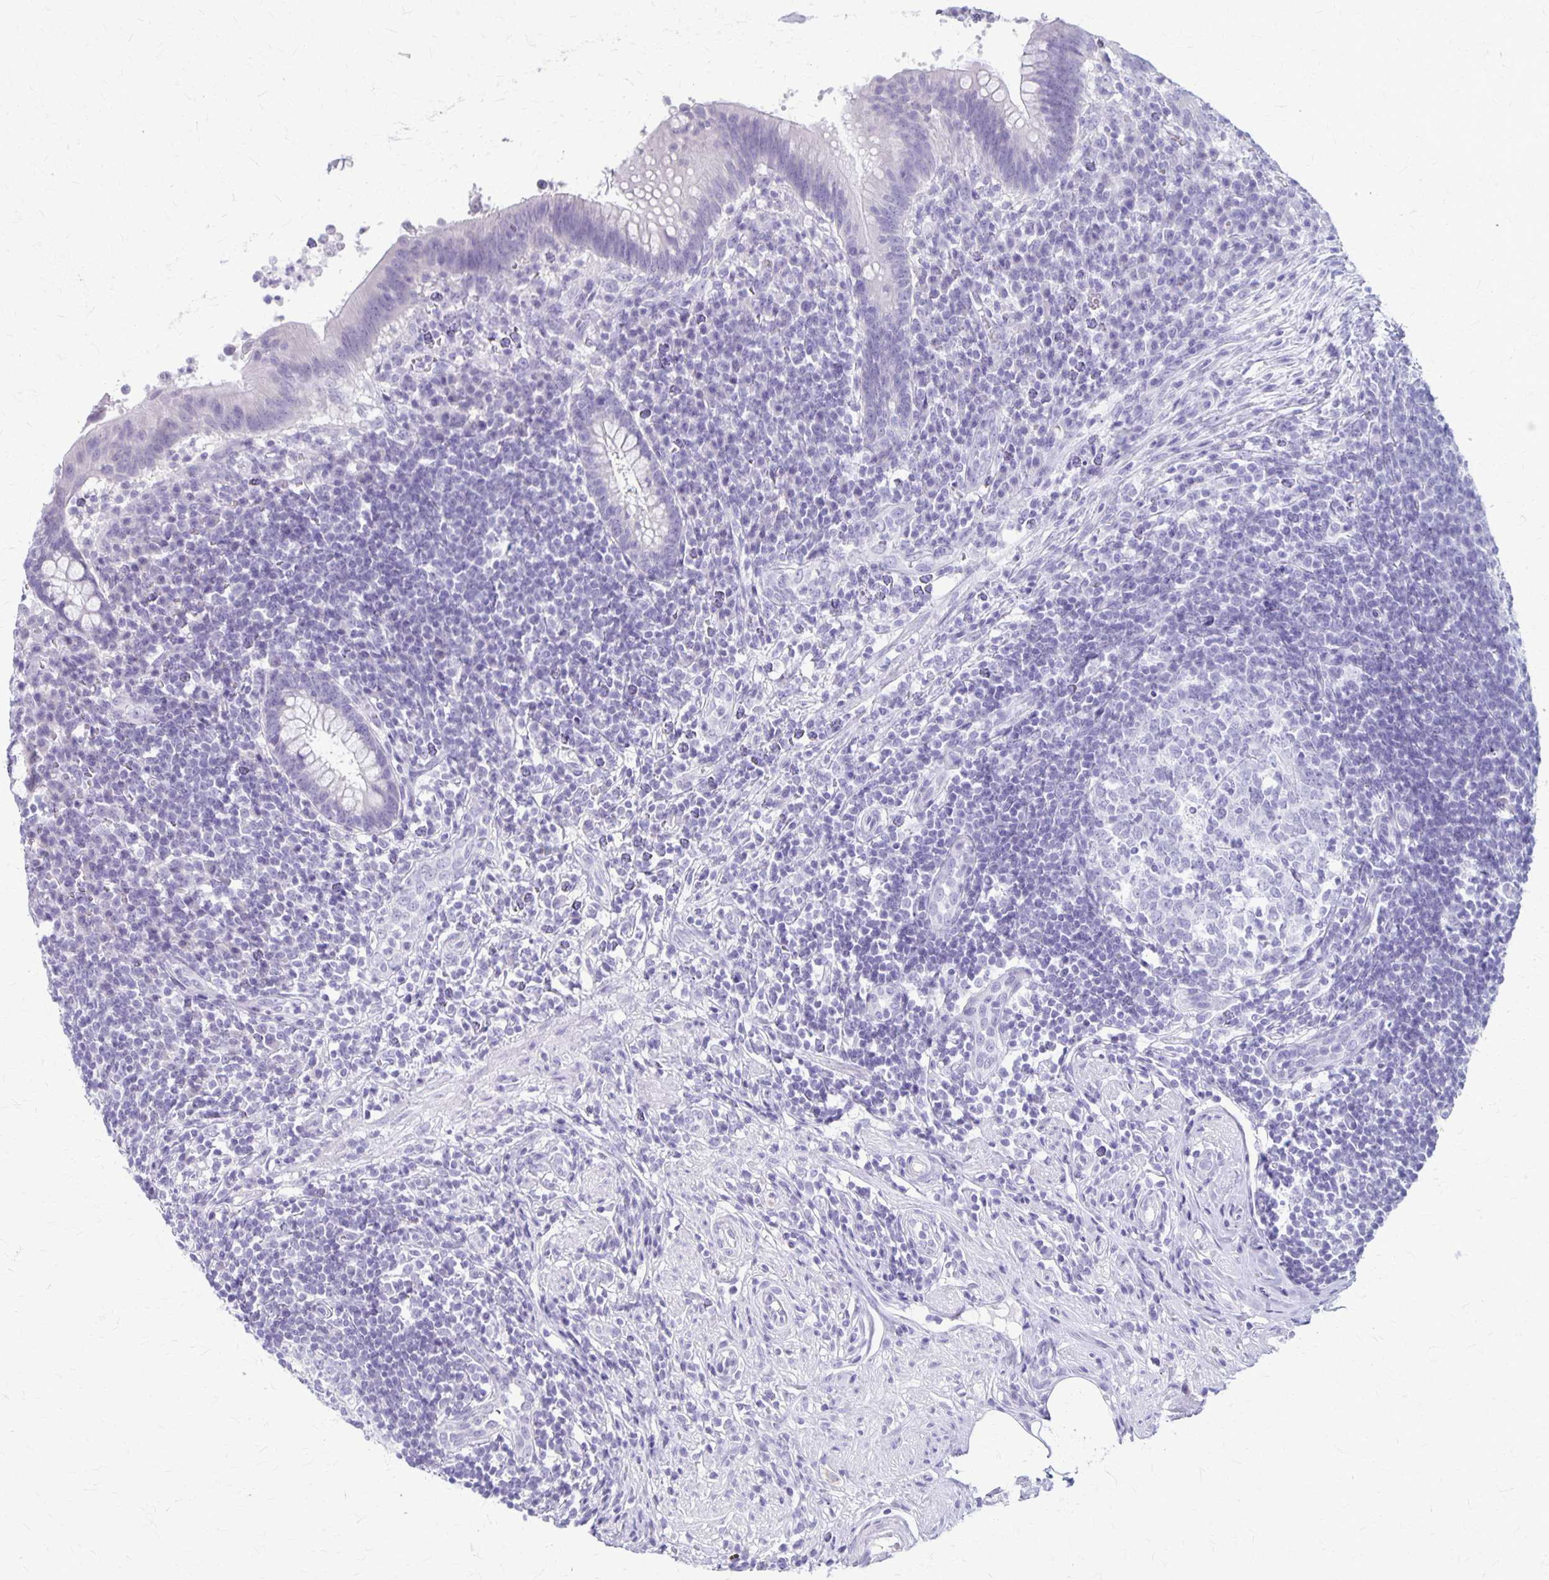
{"staining": {"intensity": "negative", "quantity": "none", "location": "none"}, "tissue": "appendix", "cell_type": "Glandular cells", "image_type": "normal", "snomed": [{"axis": "morphology", "description": "Normal tissue, NOS"}, {"axis": "topography", "description": "Appendix"}], "caption": "Glandular cells show no significant expression in unremarkable appendix. (DAB immunohistochemistry (IHC) with hematoxylin counter stain).", "gene": "PLXNB3", "patient": {"sex": "female", "age": 56}}